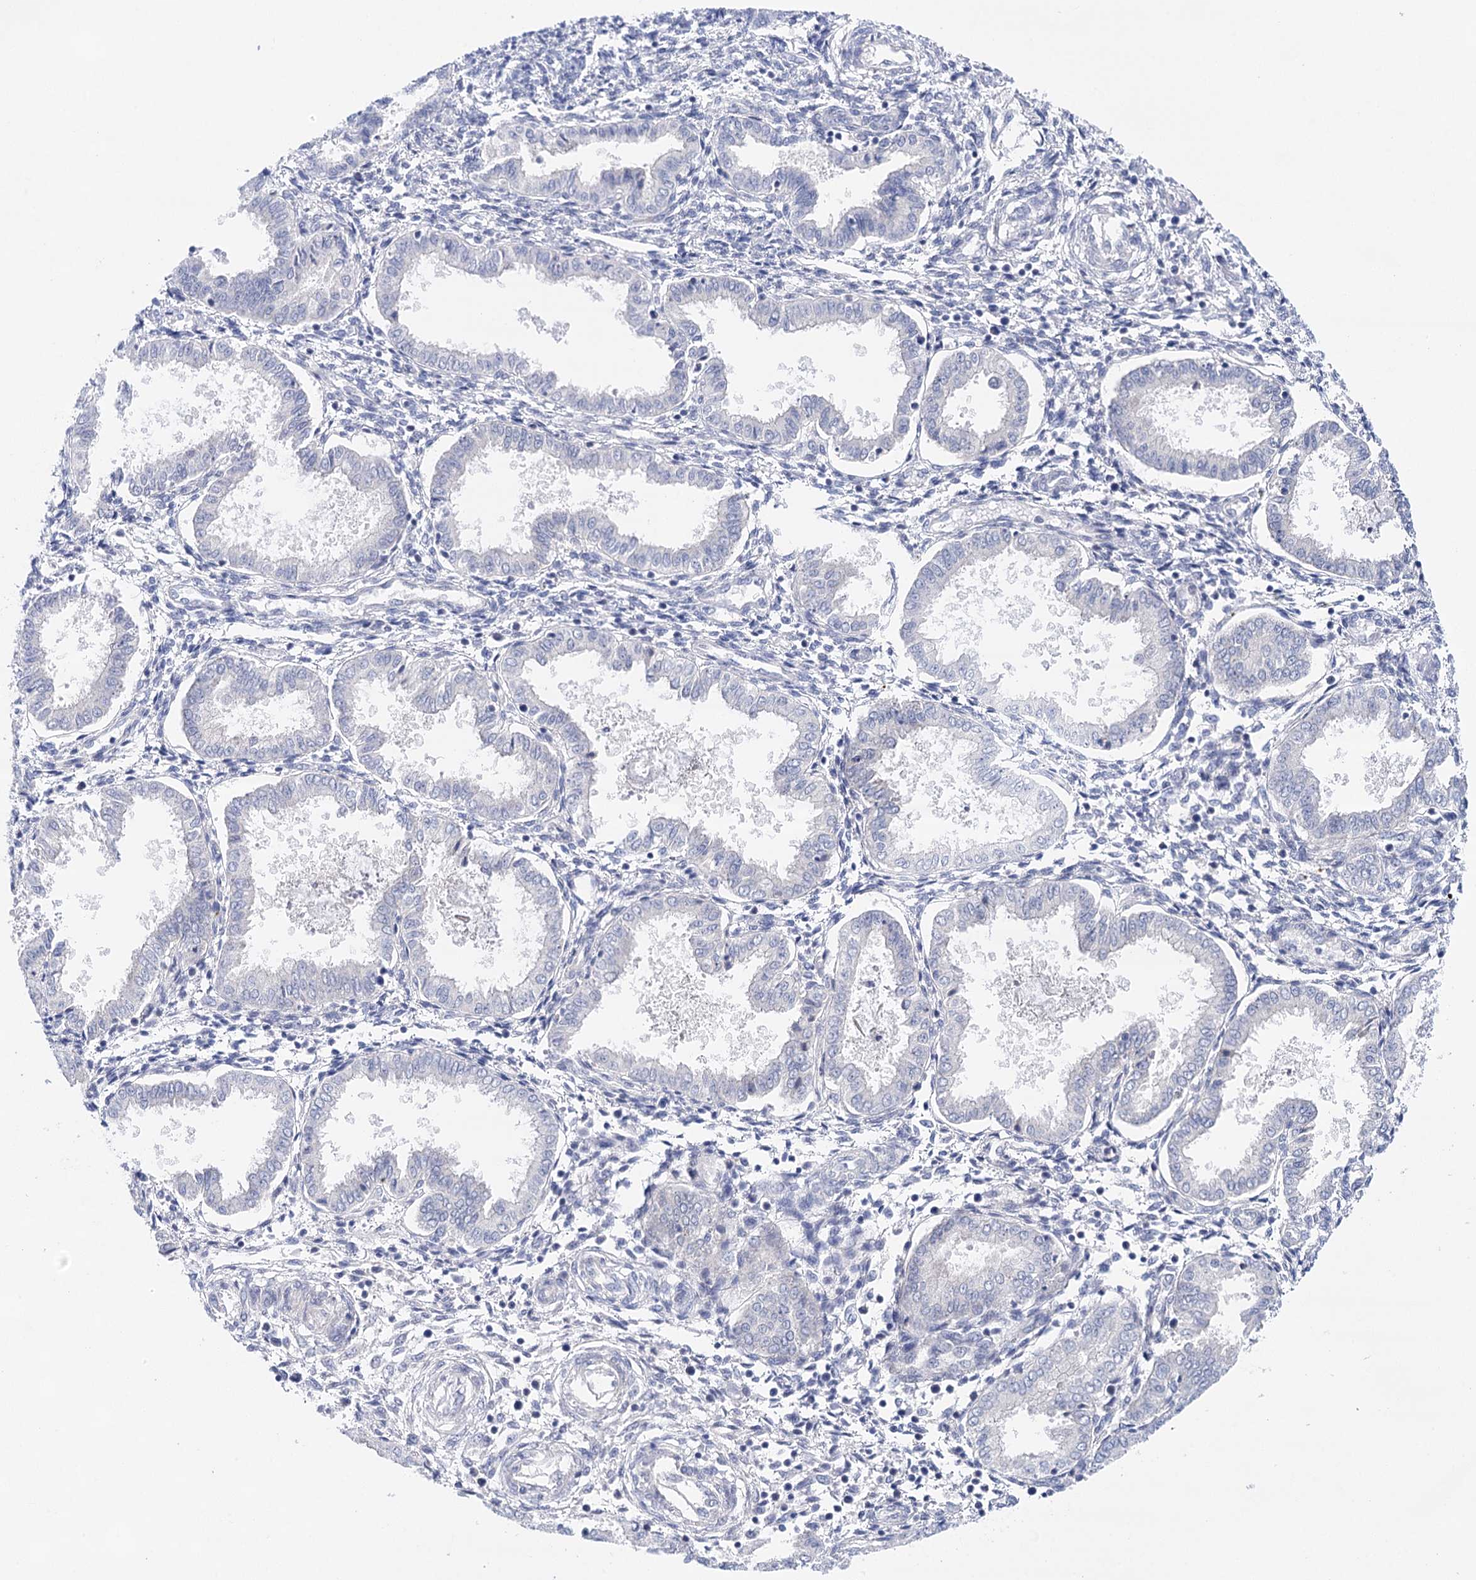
{"staining": {"intensity": "negative", "quantity": "none", "location": "none"}, "tissue": "endometrium", "cell_type": "Cells in endometrial stroma", "image_type": "normal", "snomed": [{"axis": "morphology", "description": "Normal tissue, NOS"}, {"axis": "topography", "description": "Endometrium"}], "caption": "Benign endometrium was stained to show a protein in brown. There is no significant staining in cells in endometrial stroma.", "gene": "LALBA", "patient": {"sex": "female", "age": 33}}